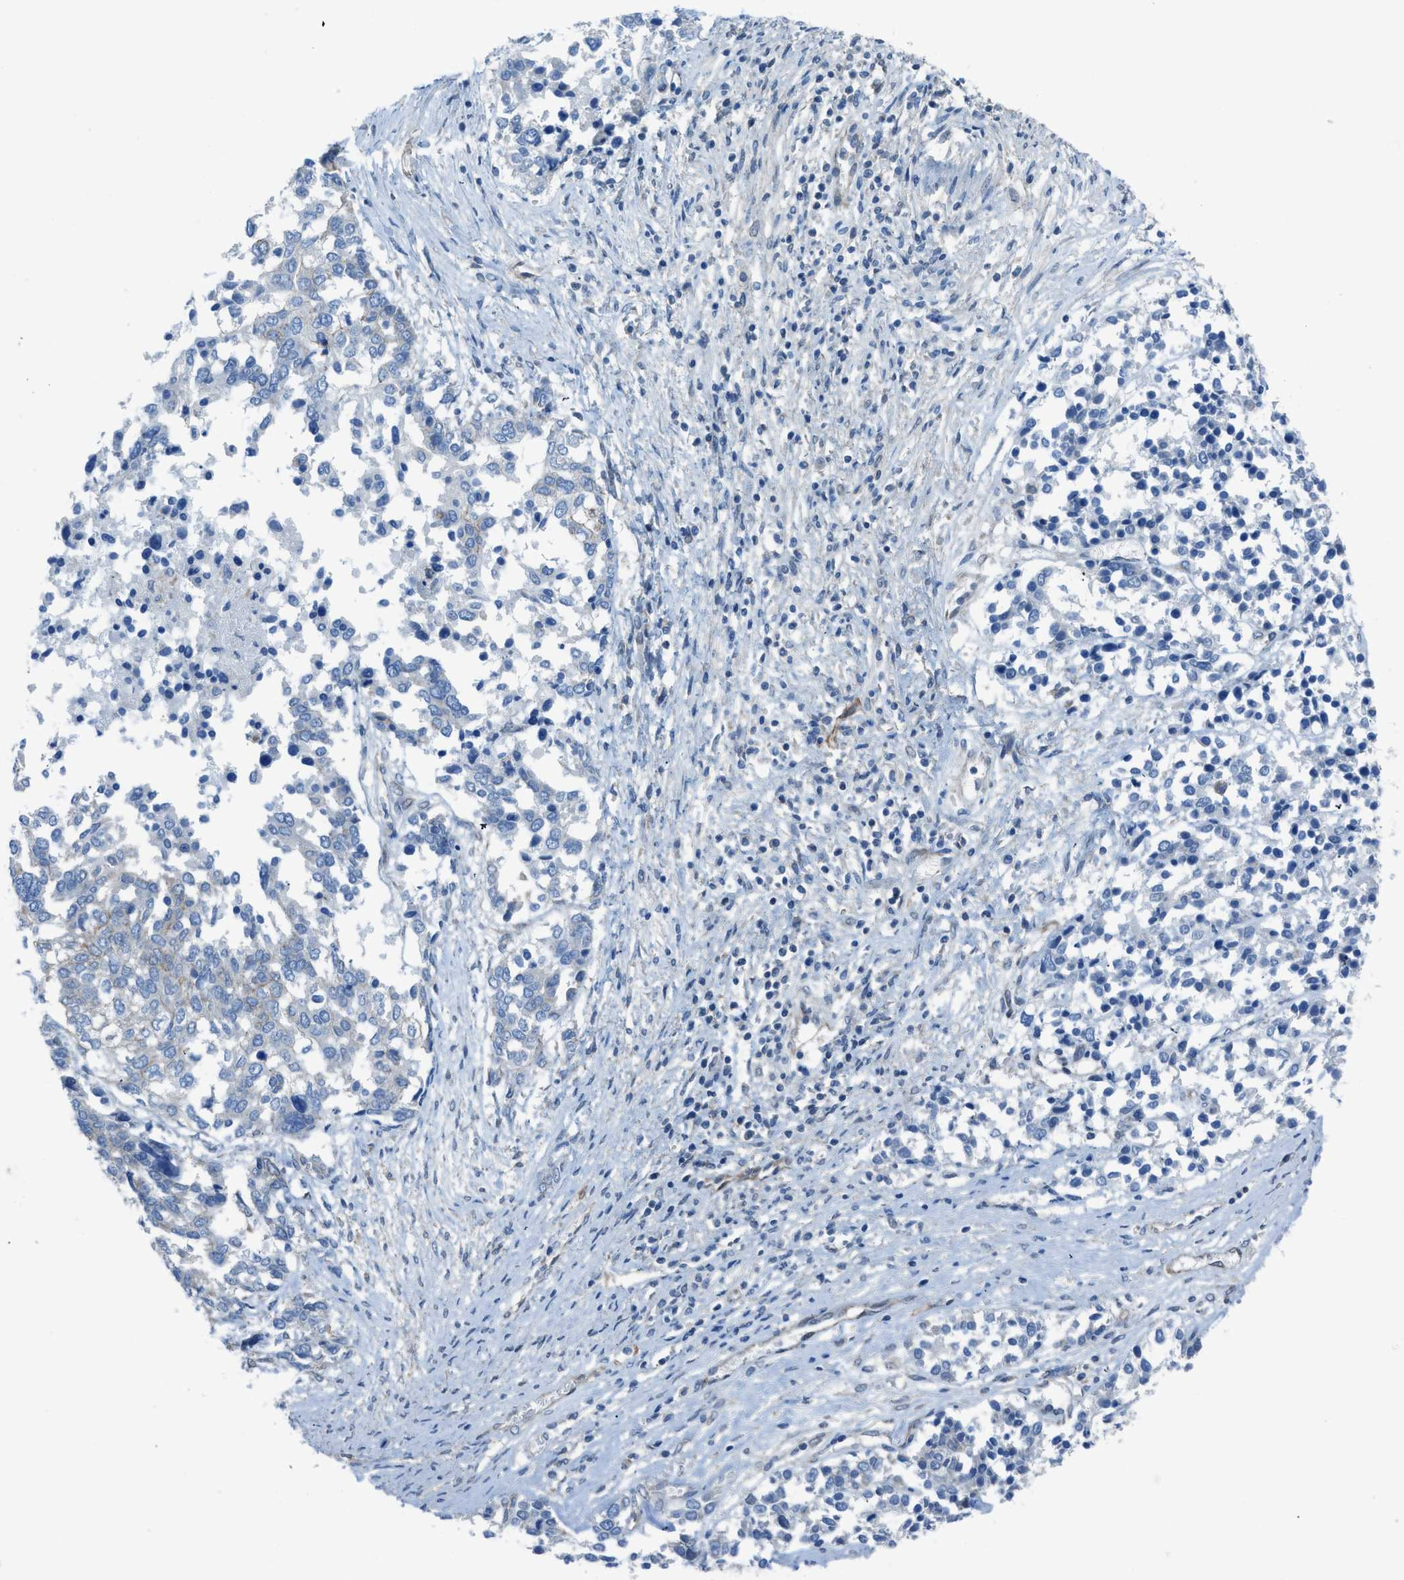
{"staining": {"intensity": "negative", "quantity": "none", "location": "none"}, "tissue": "ovarian cancer", "cell_type": "Tumor cells", "image_type": "cancer", "snomed": [{"axis": "morphology", "description": "Cystadenocarcinoma, serous, NOS"}, {"axis": "topography", "description": "Ovary"}], "caption": "DAB immunohistochemical staining of human ovarian cancer demonstrates no significant staining in tumor cells. (DAB (3,3'-diaminobenzidine) immunohistochemistry (IHC) visualized using brightfield microscopy, high magnification).", "gene": "PRKN", "patient": {"sex": "female", "age": 44}}